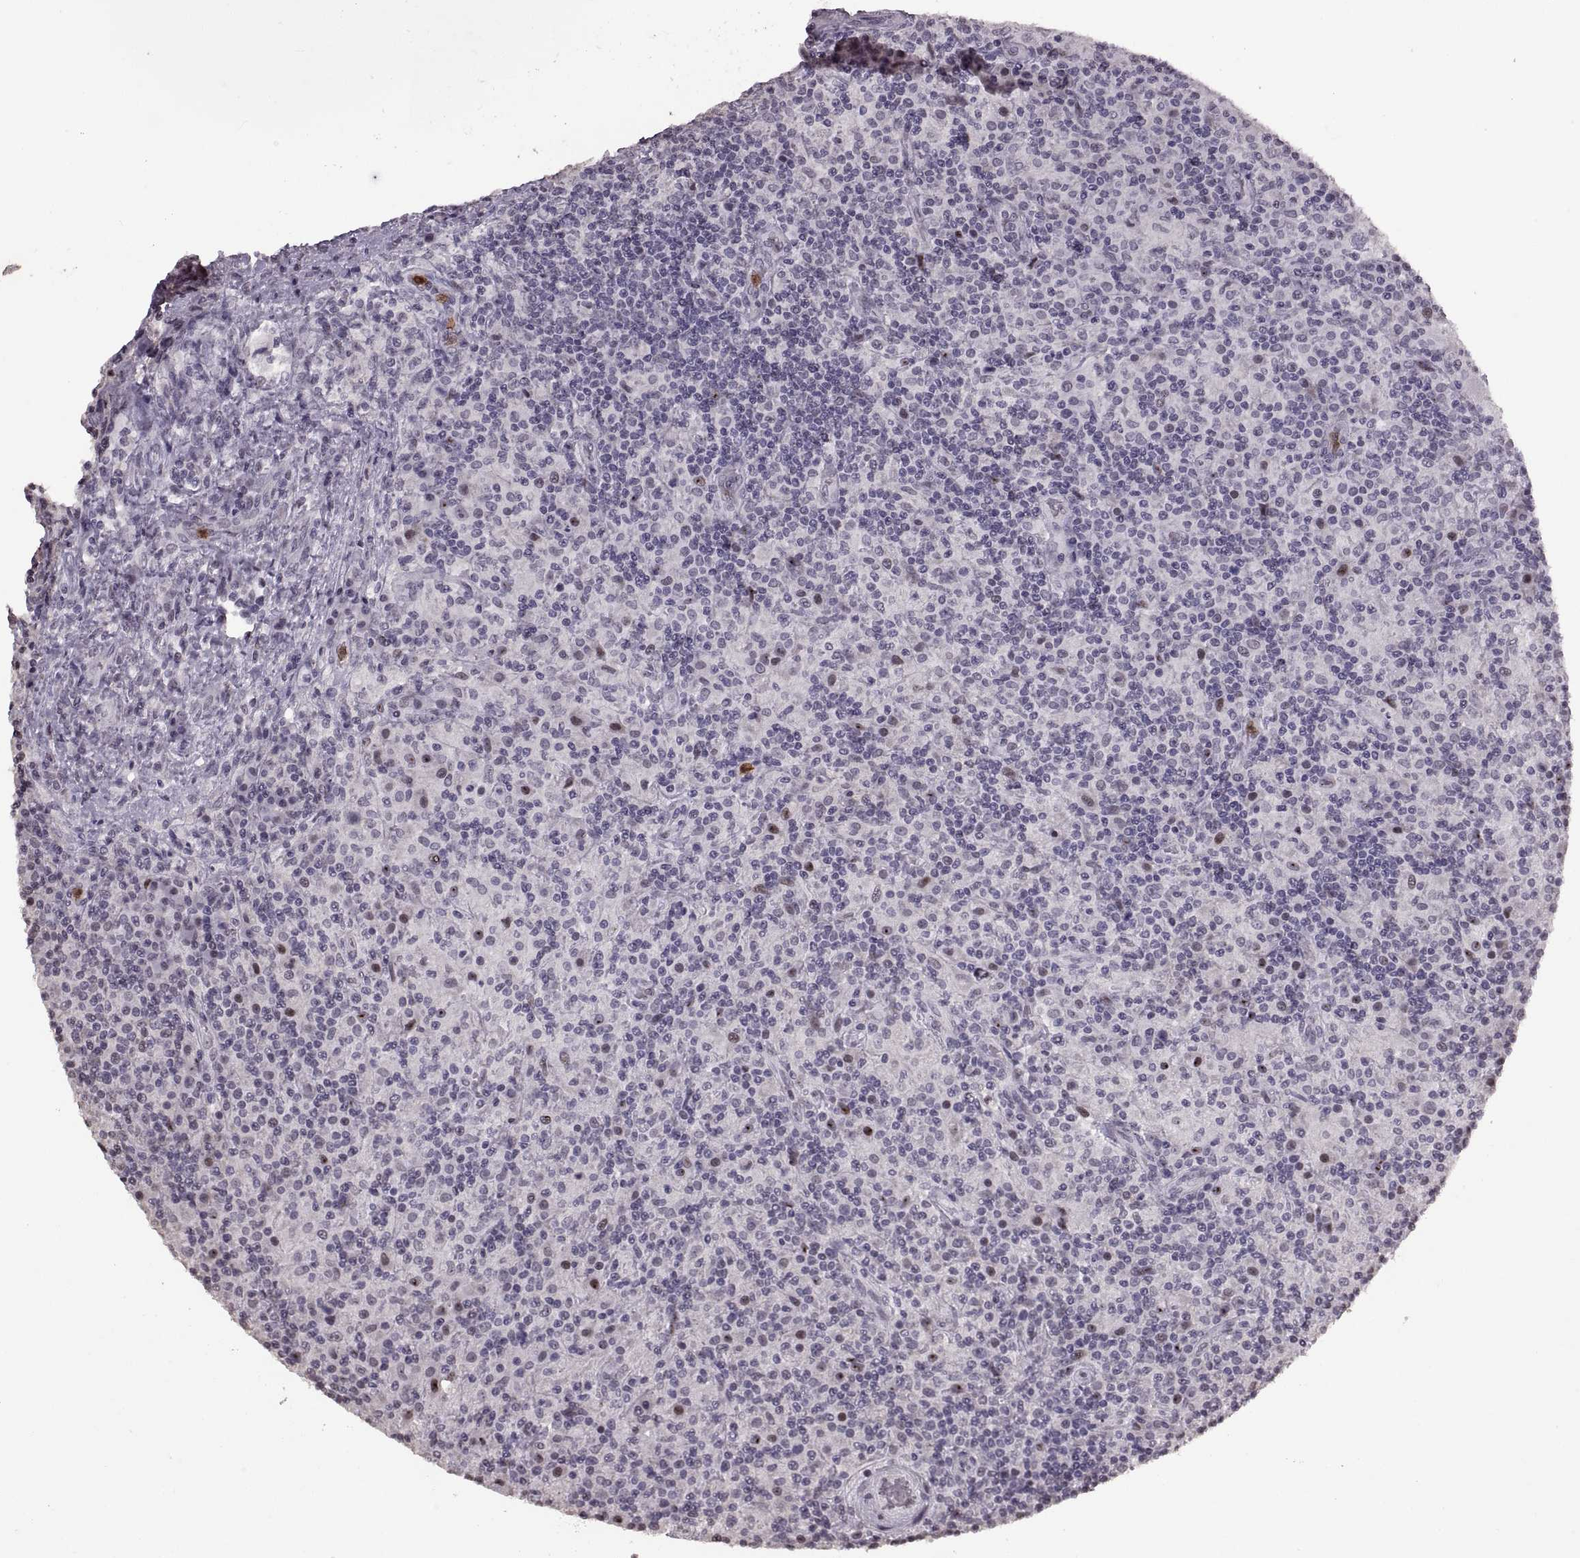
{"staining": {"intensity": "moderate", "quantity": "<25%", "location": "nuclear"}, "tissue": "lymphoma", "cell_type": "Tumor cells", "image_type": "cancer", "snomed": [{"axis": "morphology", "description": "Hodgkin's disease, NOS"}, {"axis": "topography", "description": "Lymph node"}], "caption": "Moderate nuclear staining is appreciated in approximately <25% of tumor cells in lymphoma. (DAB IHC with brightfield microscopy, high magnification).", "gene": "PALS1", "patient": {"sex": "male", "age": 70}}